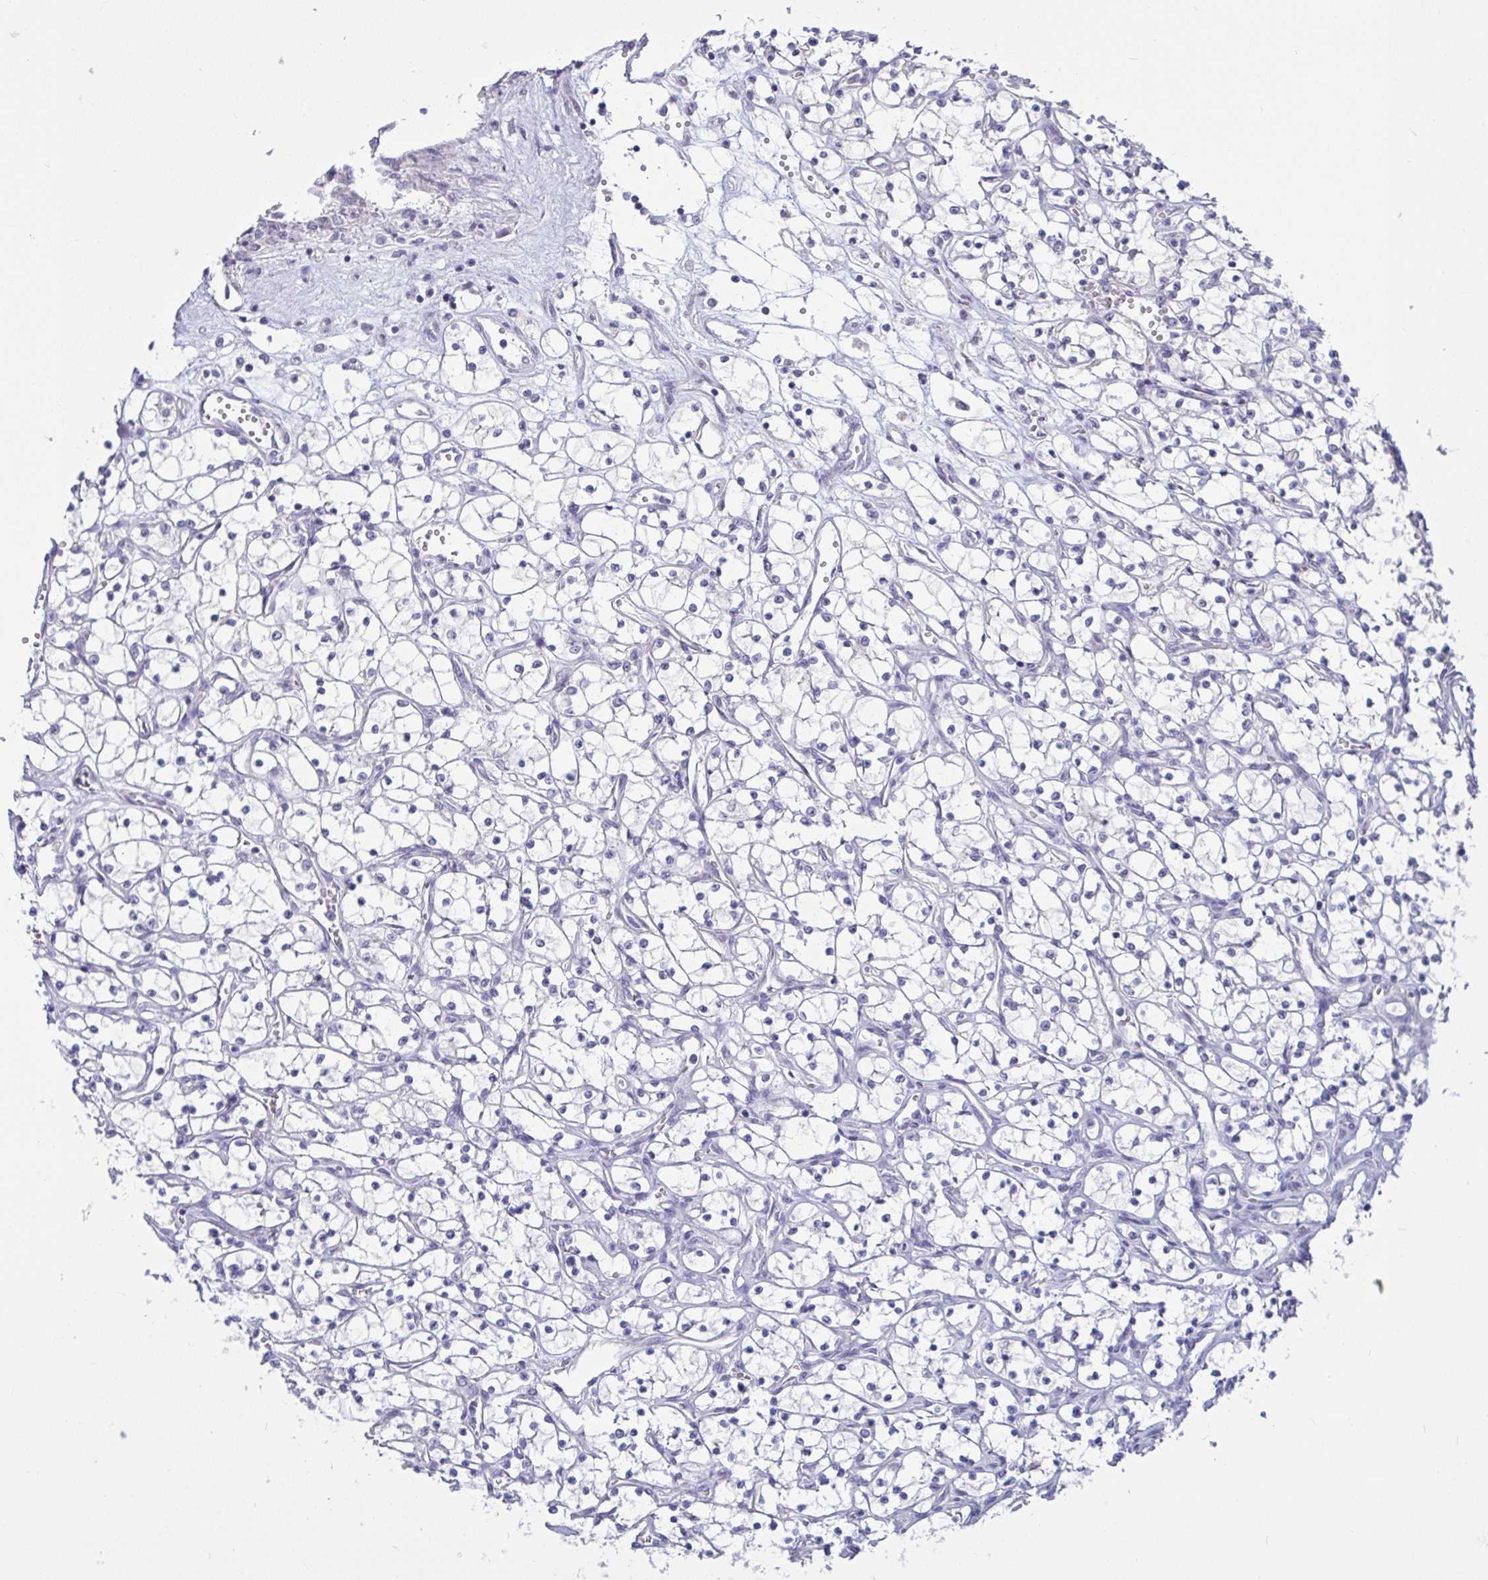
{"staining": {"intensity": "negative", "quantity": "none", "location": "none"}, "tissue": "renal cancer", "cell_type": "Tumor cells", "image_type": "cancer", "snomed": [{"axis": "morphology", "description": "Adenocarcinoma, NOS"}, {"axis": "topography", "description": "Kidney"}], "caption": "A high-resolution micrograph shows immunohistochemistry (IHC) staining of renal cancer, which shows no significant positivity in tumor cells.", "gene": "MYC", "patient": {"sex": "female", "age": 69}}